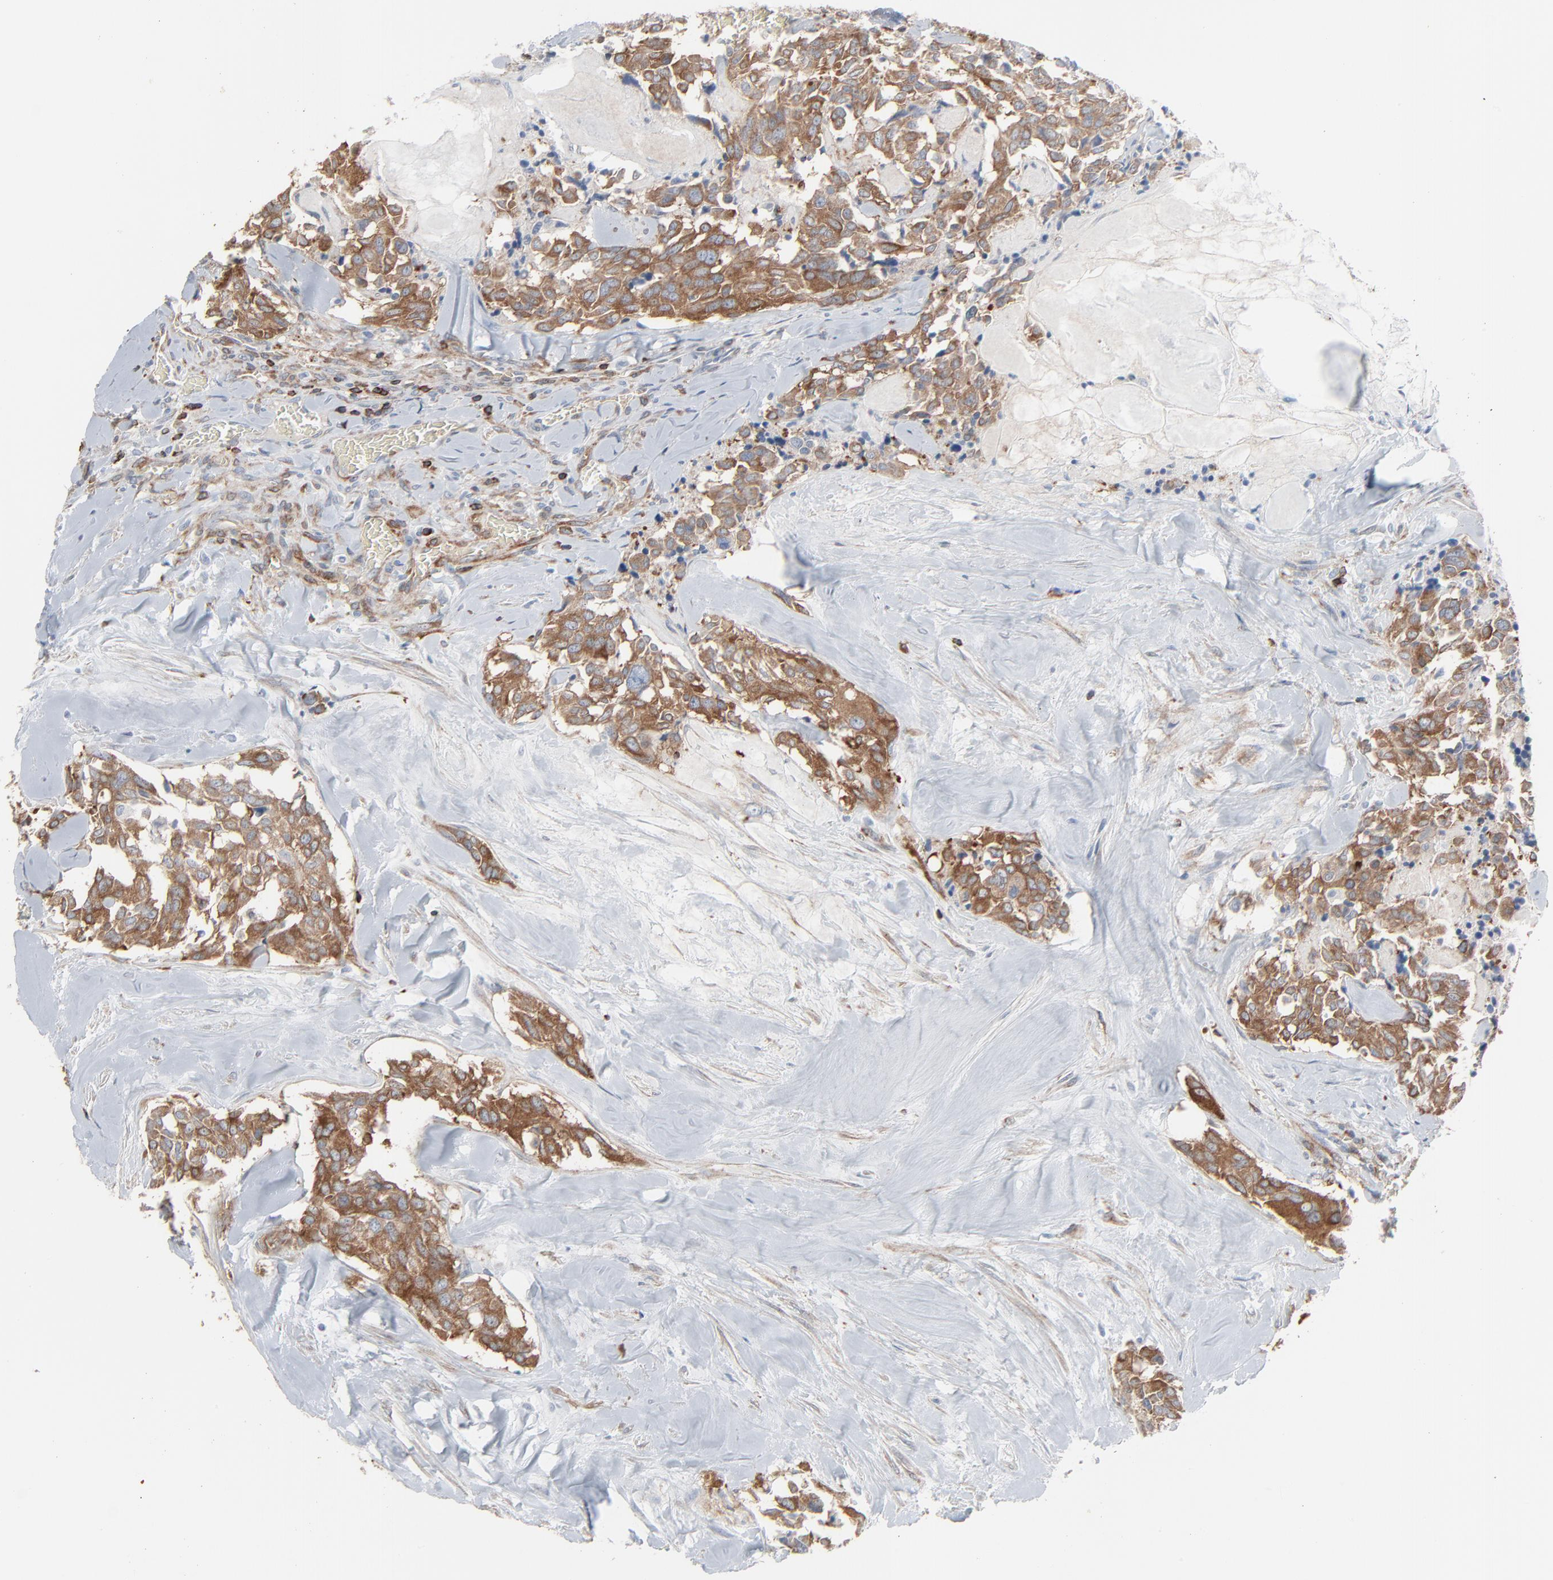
{"staining": {"intensity": "strong", "quantity": ">75%", "location": "cytoplasmic/membranous"}, "tissue": "thyroid cancer", "cell_type": "Tumor cells", "image_type": "cancer", "snomed": [{"axis": "morphology", "description": "Carcinoma, NOS"}, {"axis": "morphology", "description": "Carcinoid, malignant, NOS"}, {"axis": "topography", "description": "Thyroid gland"}], "caption": "About >75% of tumor cells in human carcinoma (thyroid) exhibit strong cytoplasmic/membranous protein expression as visualized by brown immunohistochemical staining.", "gene": "OPTN", "patient": {"sex": "male", "age": 33}}